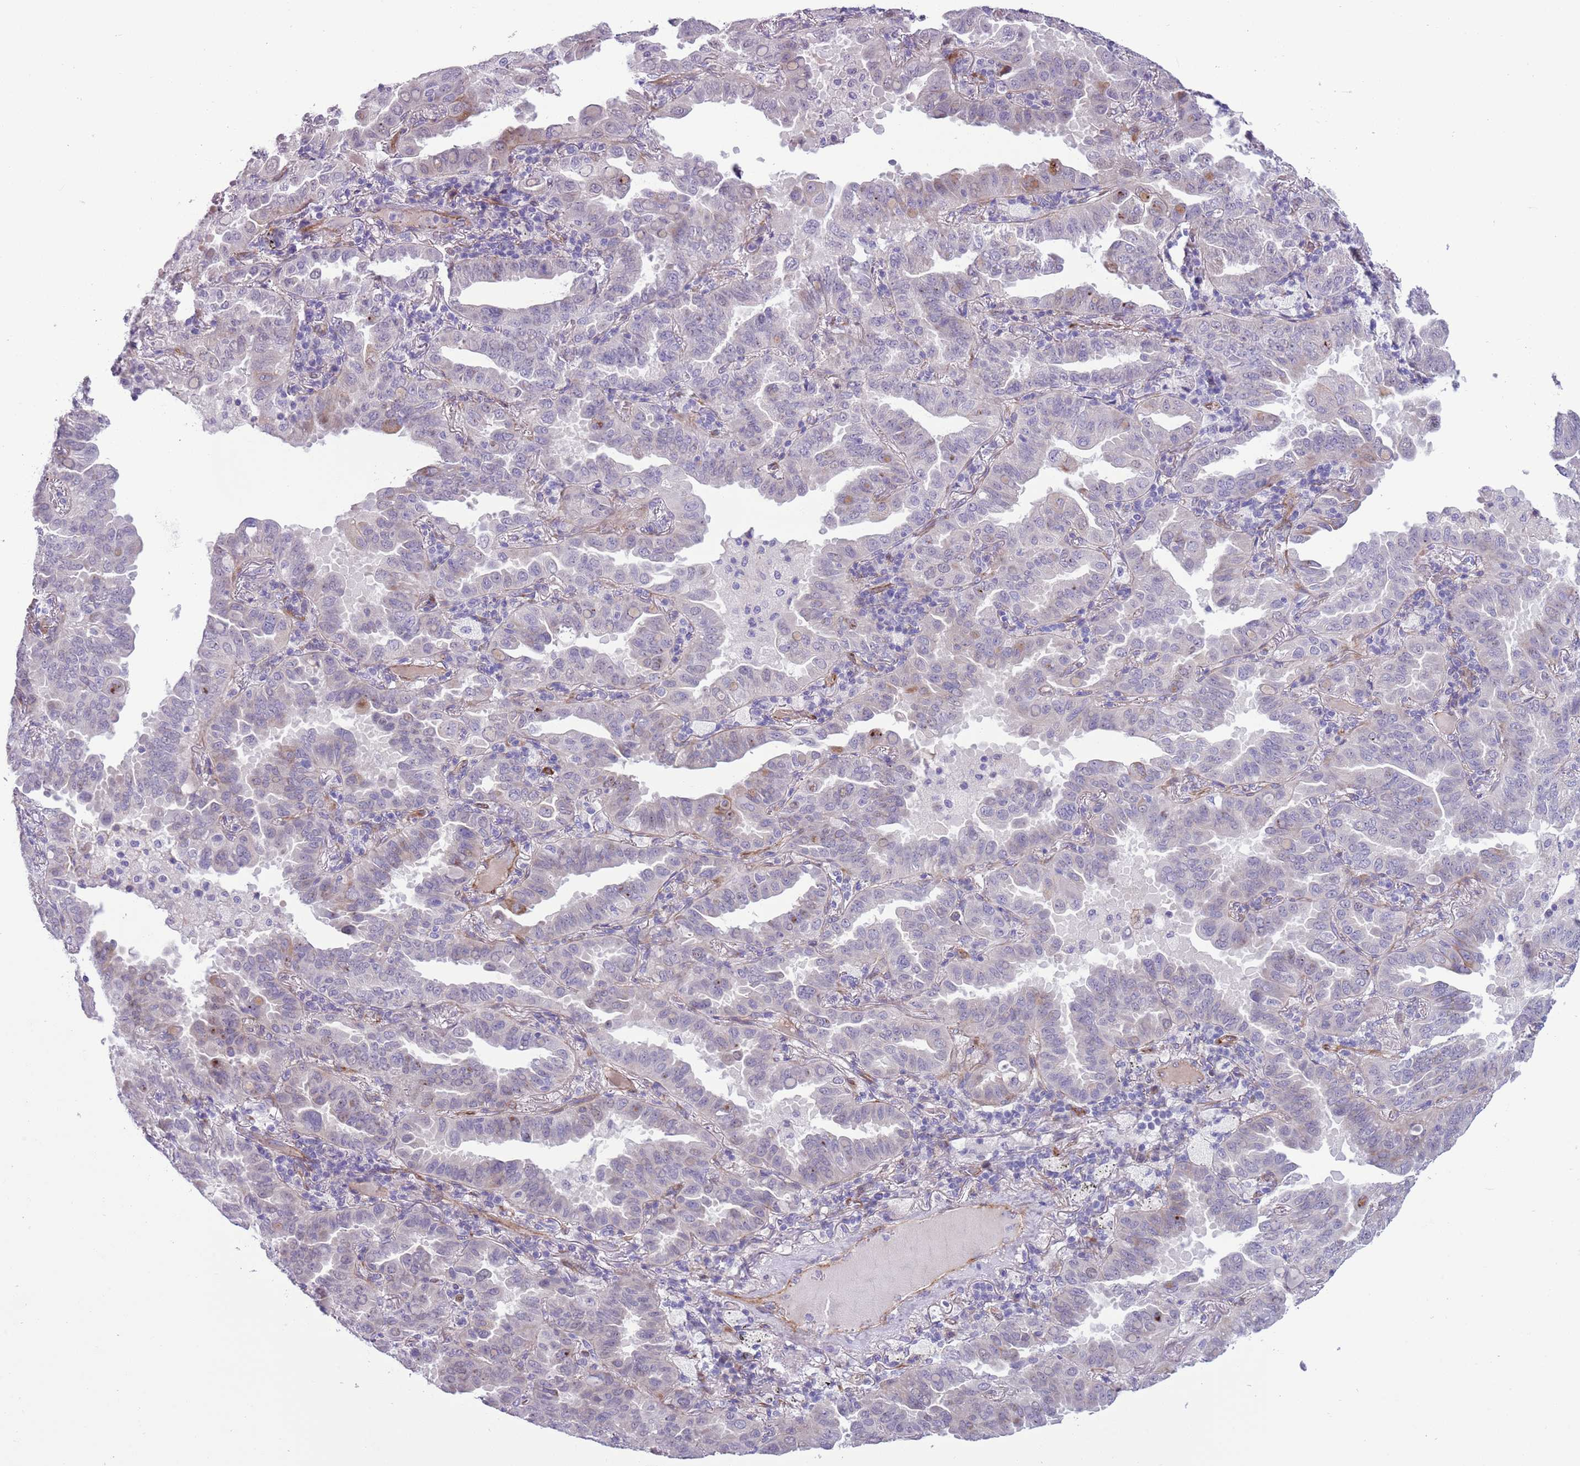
{"staining": {"intensity": "negative", "quantity": "none", "location": "none"}, "tissue": "lung cancer", "cell_type": "Tumor cells", "image_type": "cancer", "snomed": [{"axis": "morphology", "description": "Adenocarcinoma, NOS"}, {"axis": "topography", "description": "Lung"}], "caption": "There is no significant expression in tumor cells of lung cancer. (DAB (3,3'-diaminobenzidine) immunohistochemistry (IHC), high magnification).", "gene": "MRPL32", "patient": {"sex": "male", "age": 64}}